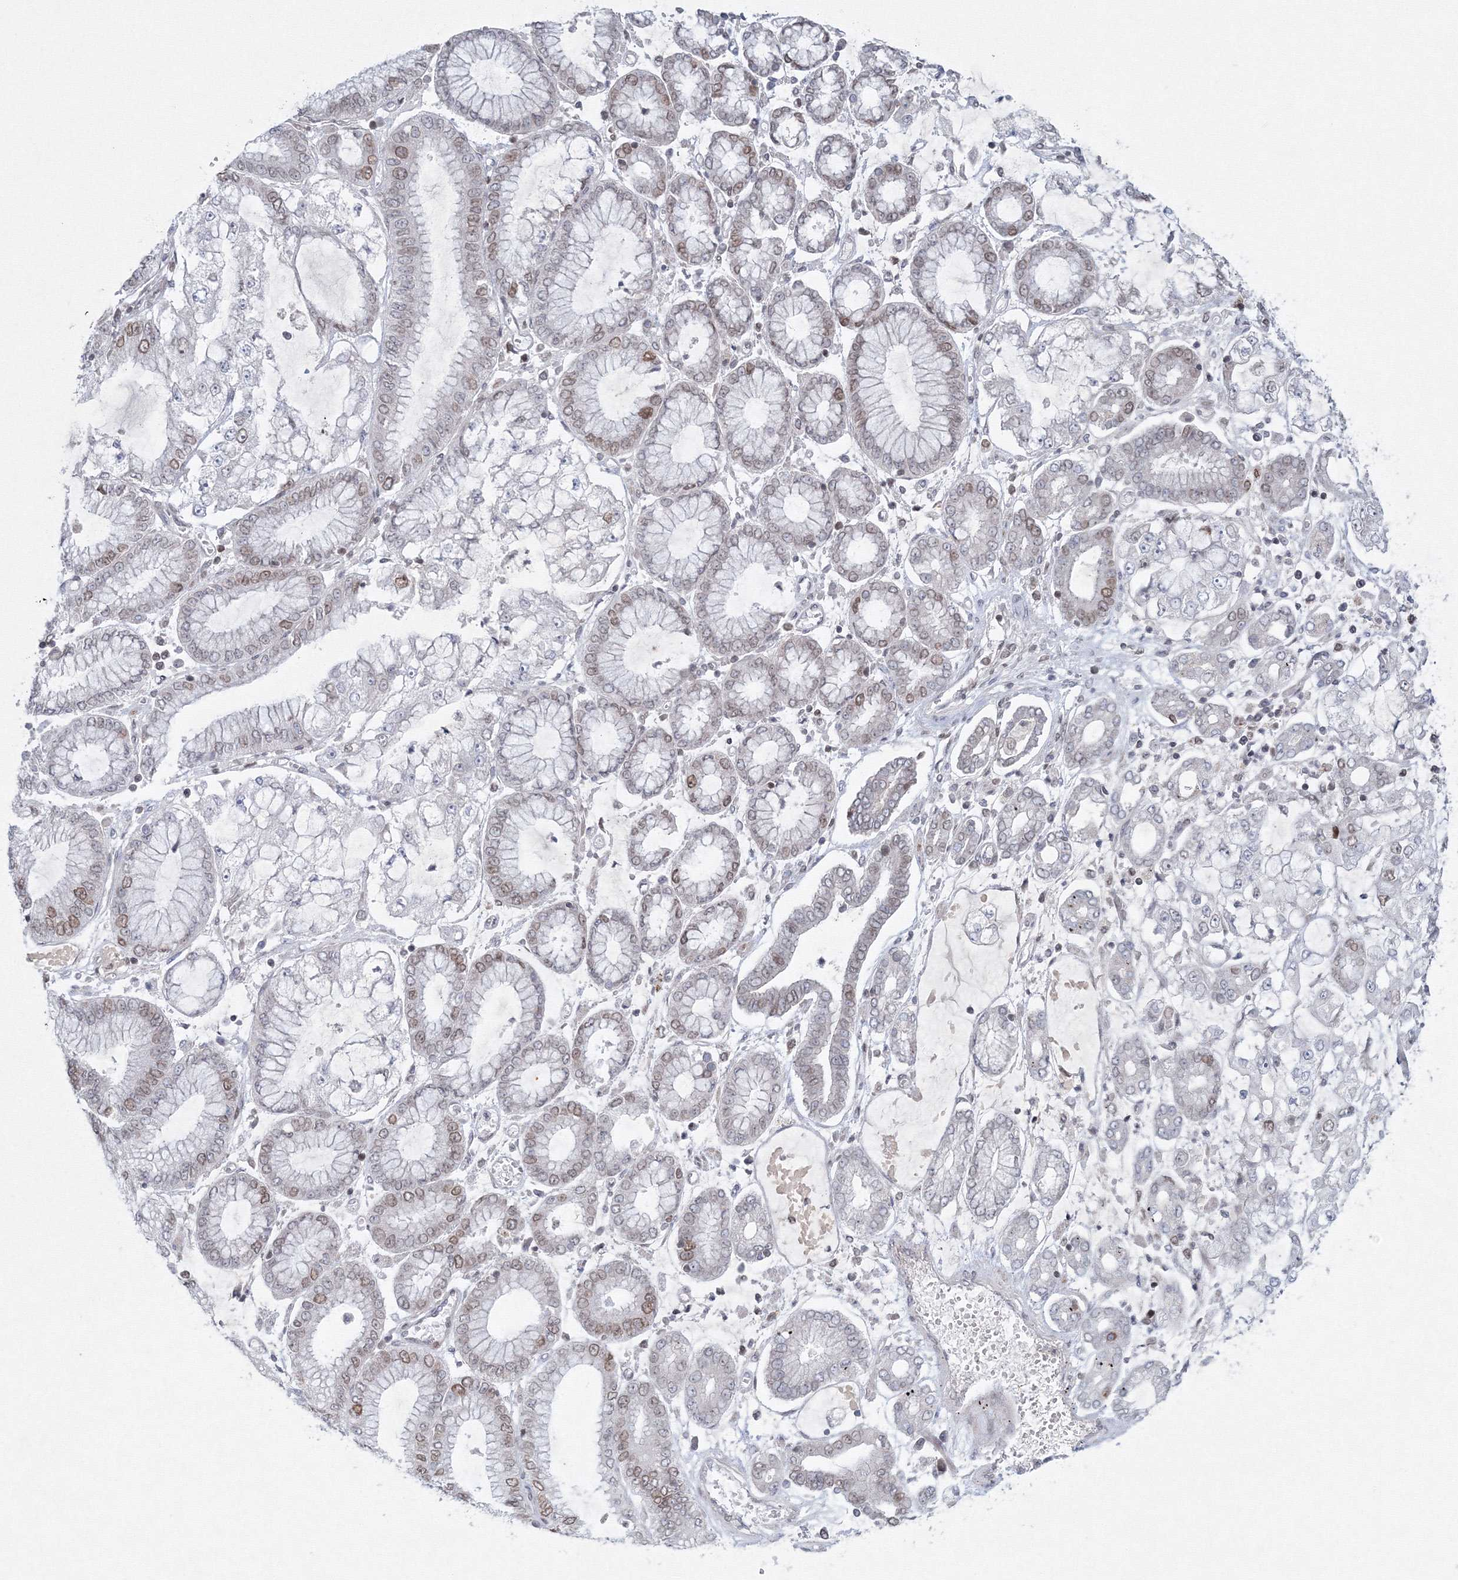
{"staining": {"intensity": "weak", "quantity": "<25%", "location": "nuclear"}, "tissue": "stomach cancer", "cell_type": "Tumor cells", "image_type": "cancer", "snomed": [{"axis": "morphology", "description": "Adenocarcinoma, NOS"}, {"axis": "topography", "description": "Stomach"}], "caption": "The photomicrograph reveals no significant staining in tumor cells of adenocarcinoma (stomach).", "gene": "KIF4A", "patient": {"sex": "male", "age": 76}}